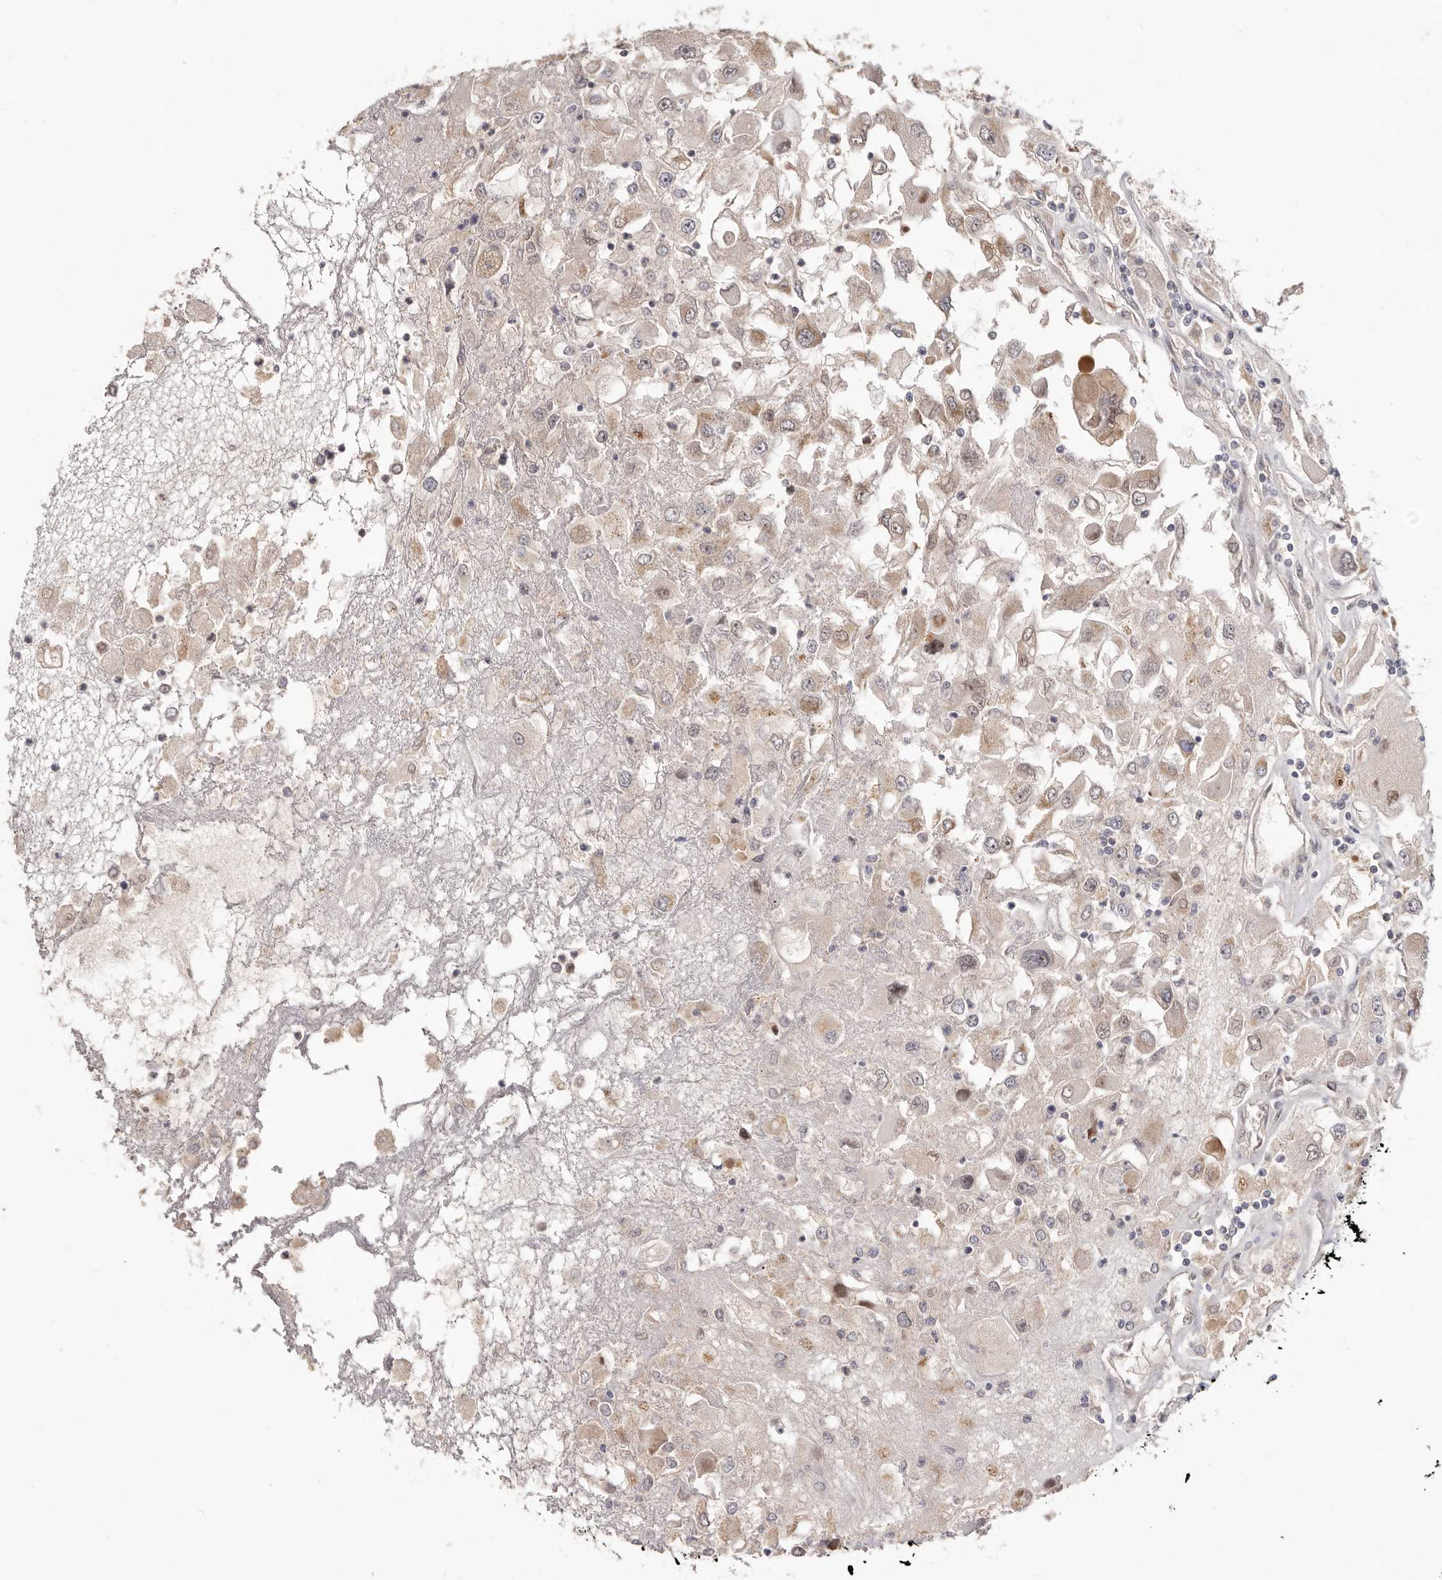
{"staining": {"intensity": "moderate", "quantity": "25%-75%", "location": "cytoplasmic/membranous"}, "tissue": "renal cancer", "cell_type": "Tumor cells", "image_type": "cancer", "snomed": [{"axis": "morphology", "description": "Adenocarcinoma, NOS"}, {"axis": "topography", "description": "Kidney"}], "caption": "Adenocarcinoma (renal) stained with immunohistochemistry (IHC) demonstrates moderate cytoplasmic/membranous staining in about 25%-75% of tumor cells. Using DAB (brown) and hematoxylin (blue) stains, captured at high magnification using brightfield microscopy.", "gene": "BRCA2", "patient": {"sex": "female", "age": 52}}